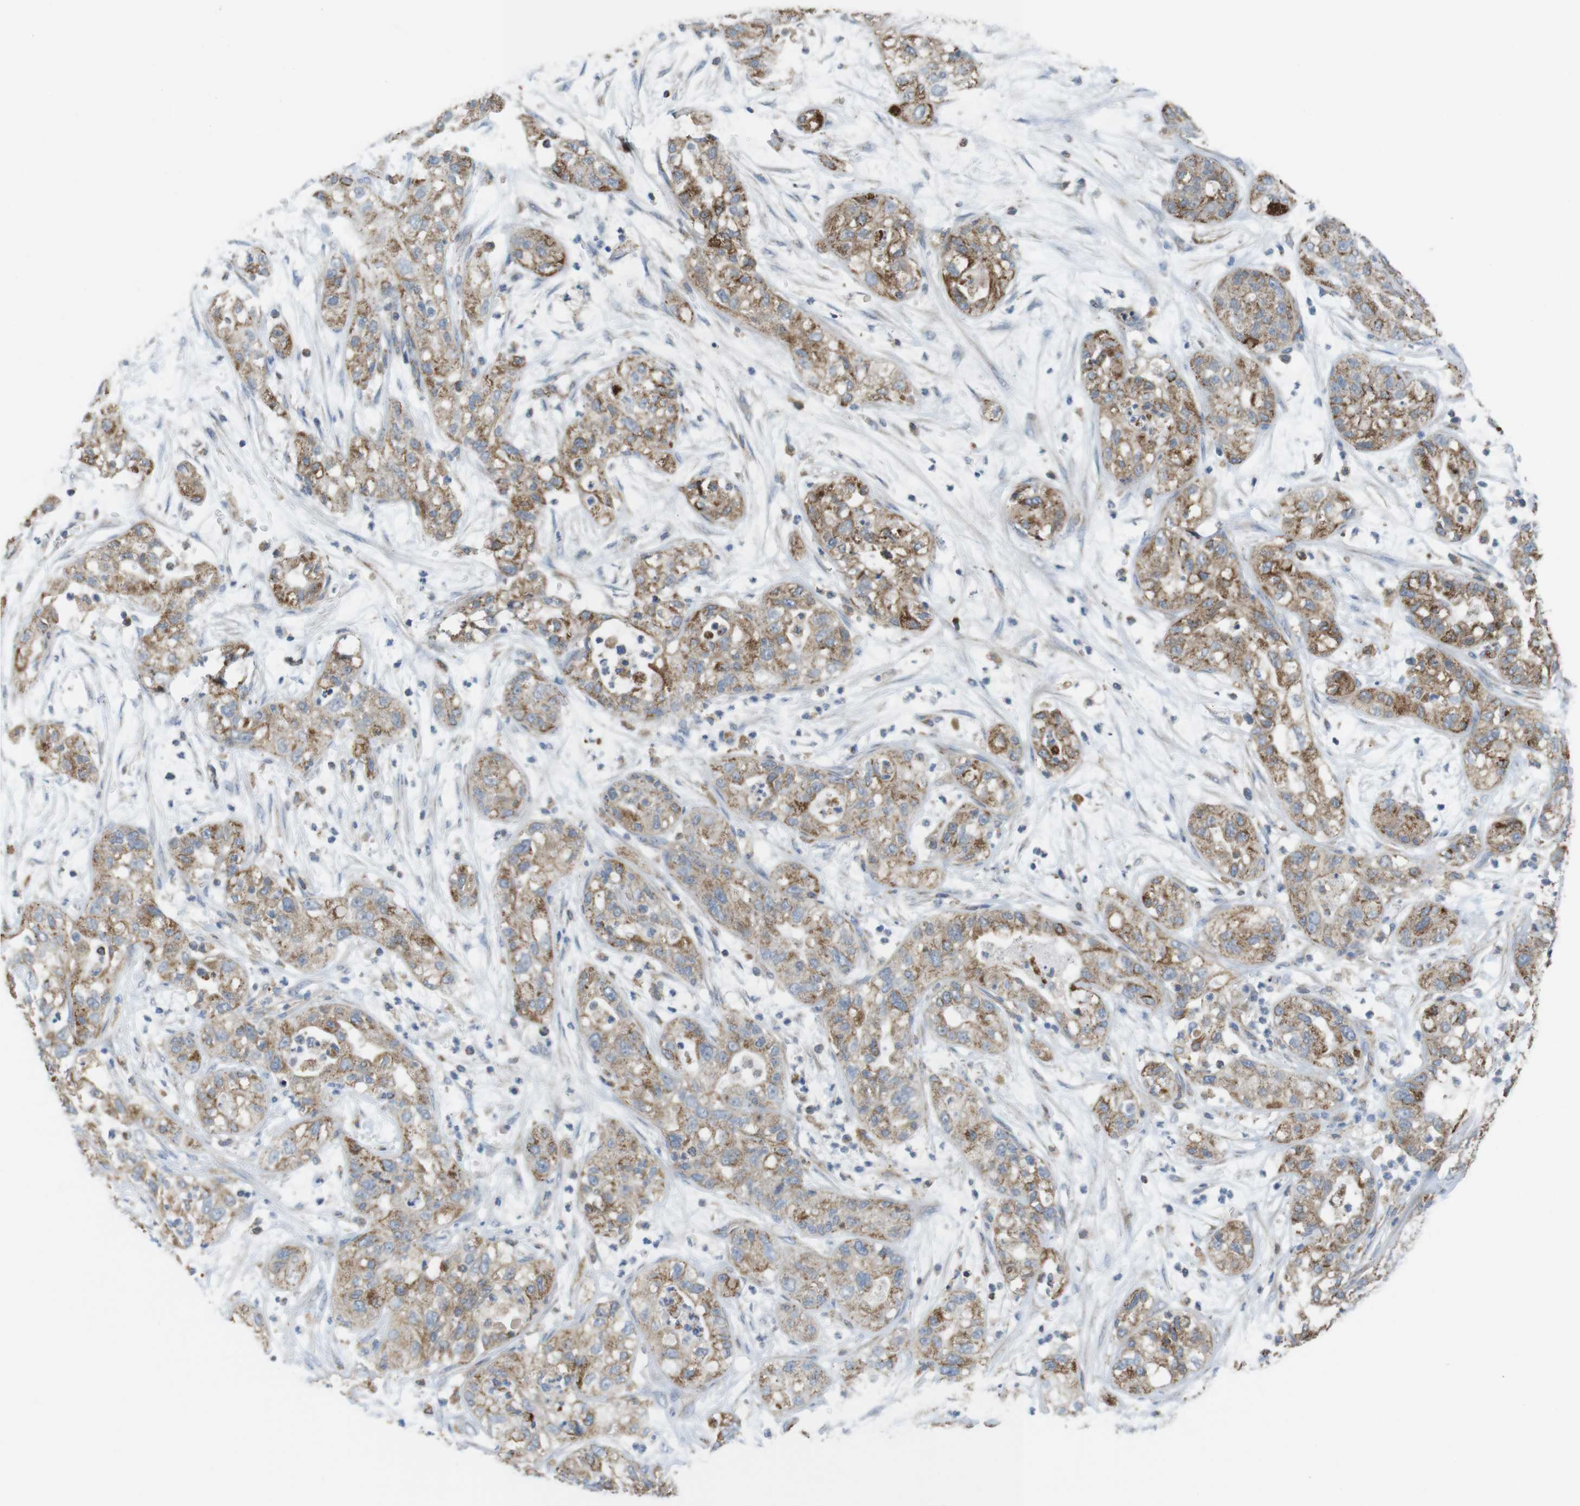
{"staining": {"intensity": "moderate", "quantity": ">75%", "location": "cytoplasmic/membranous"}, "tissue": "pancreatic cancer", "cell_type": "Tumor cells", "image_type": "cancer", "snomed": [{"axis": "morphology", "description": "Adenocarcinoma, NOS"}, {"axis": "topography", "description": "Pancreas"}], "caption": "Immunohistochemical staining of adenocarcinoma (pancreatic) exhibits medium levels of moderate cytoplasmic/membranous protein positivity in approximately >75% of tumor cells.", "gene": "GRIK2", "patient": {"sex": "female", "age": 78}}